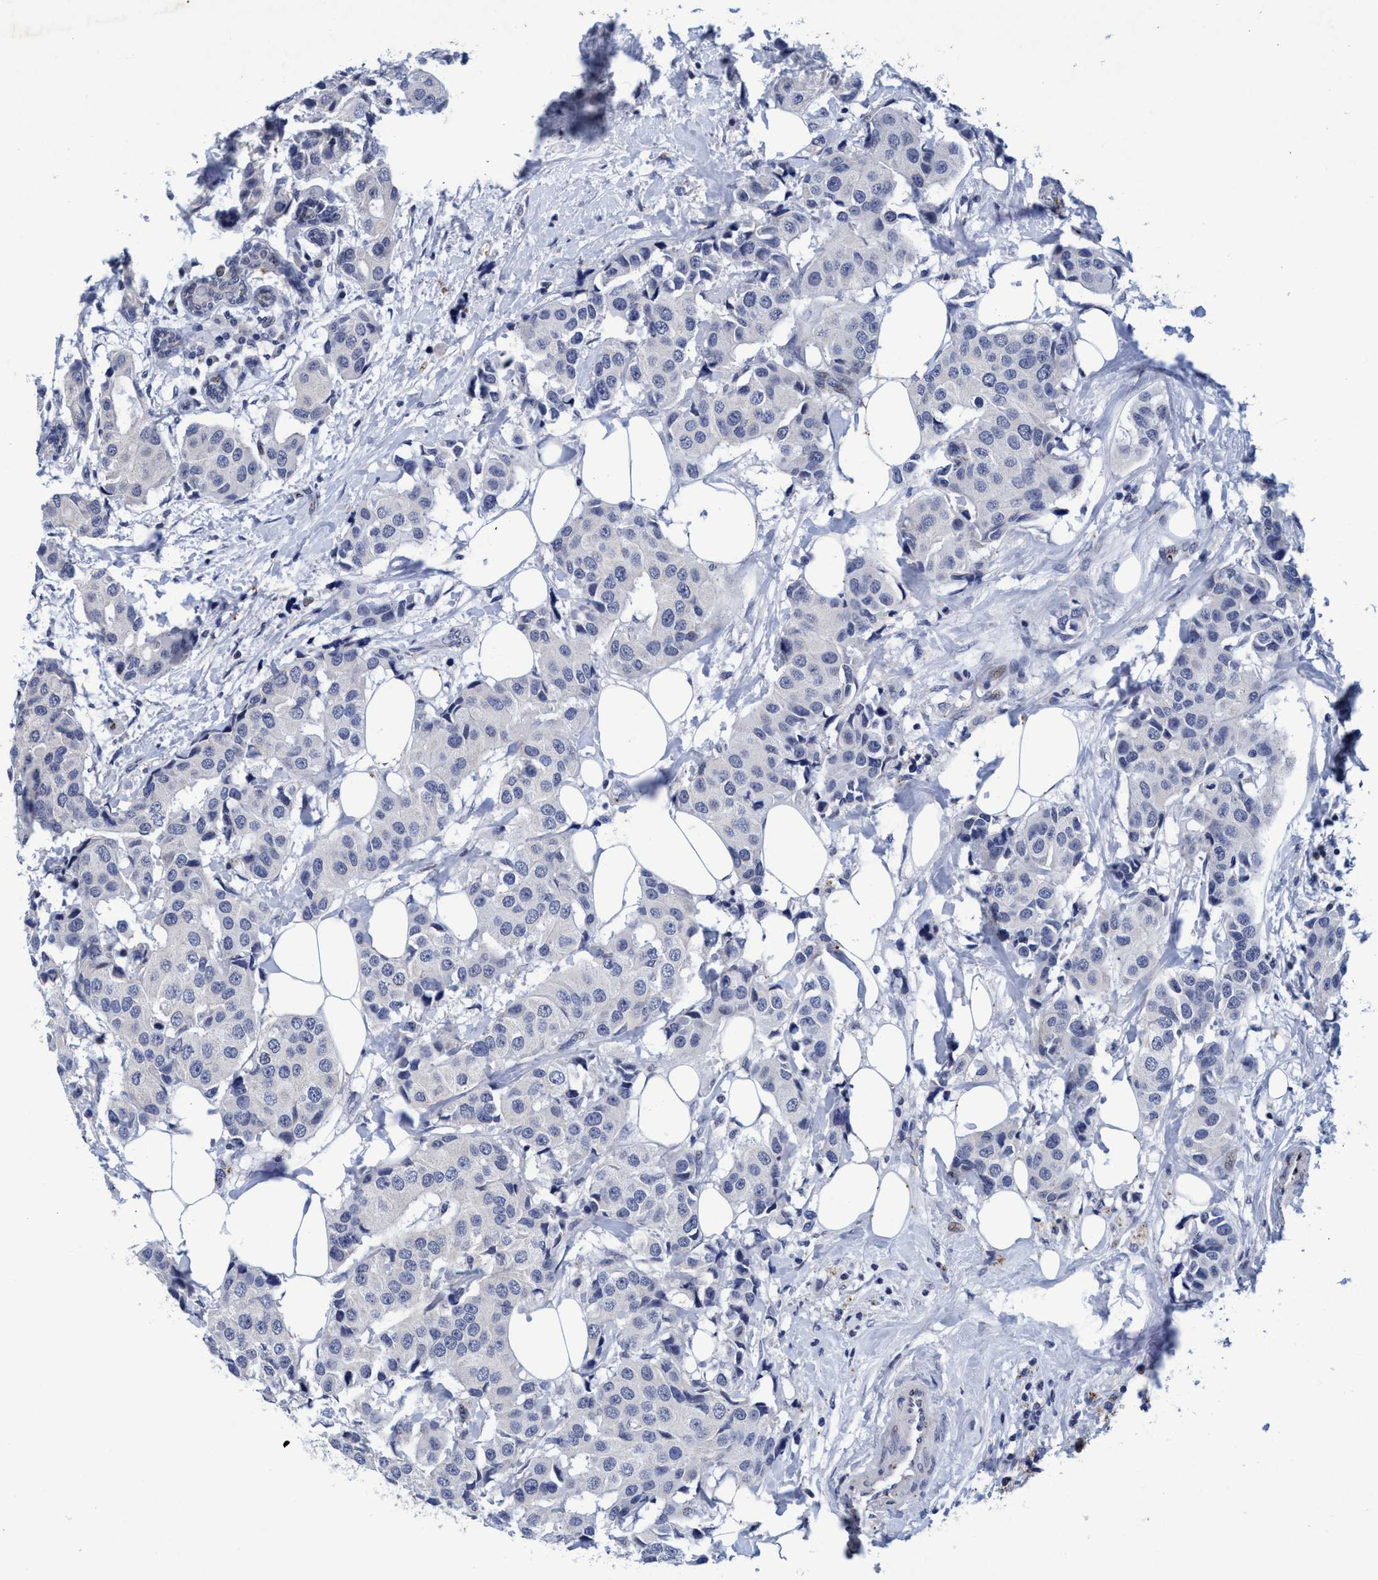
{"staining": {"intensity": "negative", "quantity": "none", "location": "none"}, "tissue": "breast cancer", "cell_type": "Tumor cells", "image_type": "cancer", "snomed": [{"axis": "morphology", "description": "Normal tissue, NOS"}, {"axis": "morphology", "description": "Duct carcinoma"}, {"axis": "topography", "description": "Breast"}], "caption": "The IHC image has no significant expression in tumor cells of infiltrating ductal carcinoma (breast) tissue.", "gene": "GRB14", "patient": {"sex": "female", "age": 39}}